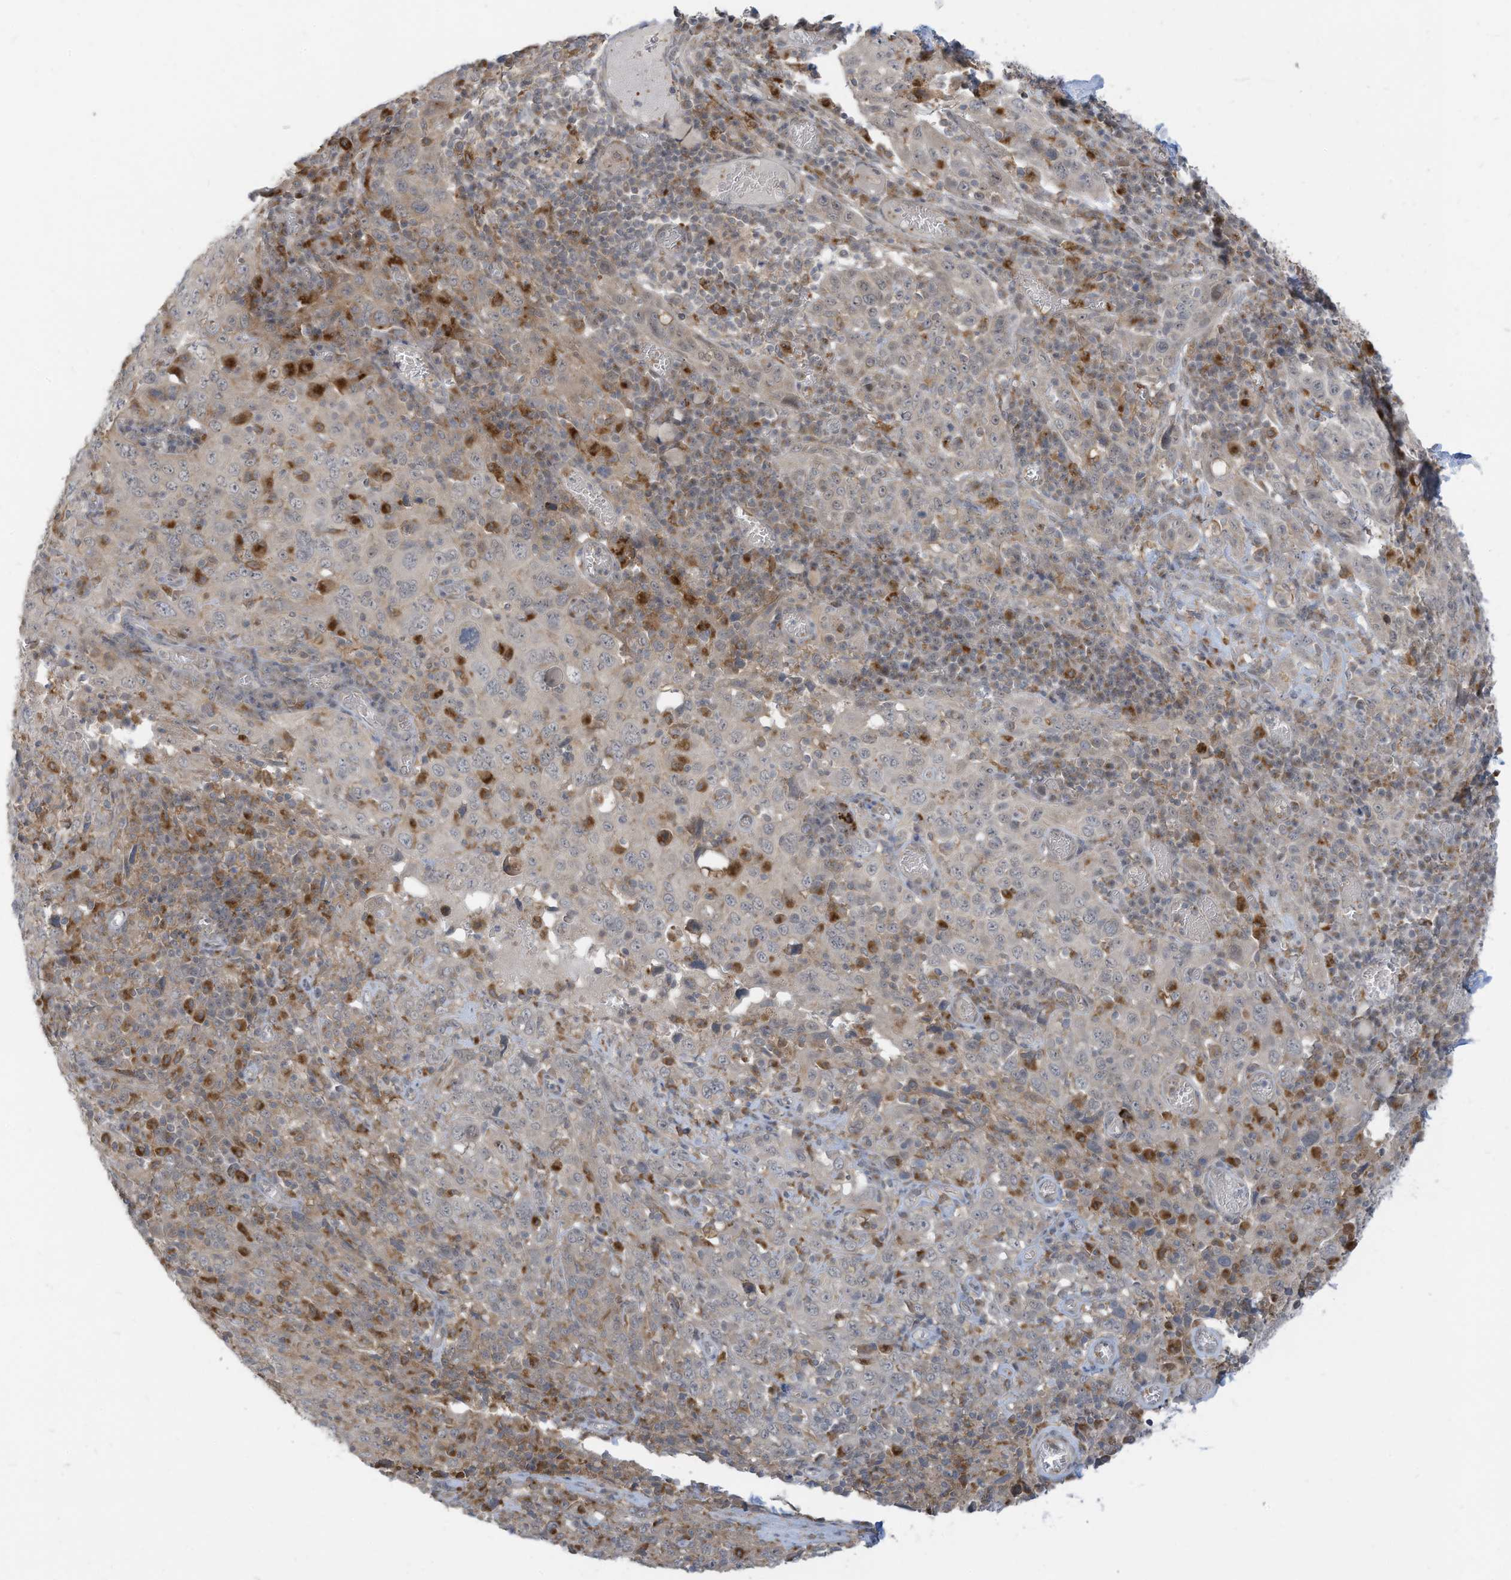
{"staining": {"intensity": "moderate", "quantity": "<25%", "location": "cytoplasmic/membranous"}, "tissue": "cervical cancer", "cell_type": "Tumor cells", "image_type": "cancer", "snomed": [{"axis": "morphology", "description": "Squamous cell carcinoma, NOS"}, {"axis": "topography", "description": "Cervix"}], "caption": "Immunohistochemistry staining of cervical cancer (squamous cell carcinoma), which exhibits low levels of moderate cytoplasmic/membranous staining in about <25% of tumor cells indicating moderate cytoplasmic/membranous protein staining. The staining was performed using DAB (brown) for protein detection and nuclei were counterstained in hematoxylin (blue).", "gene": "DZIP3", "patient": {"sex": "female", "age": 46}}